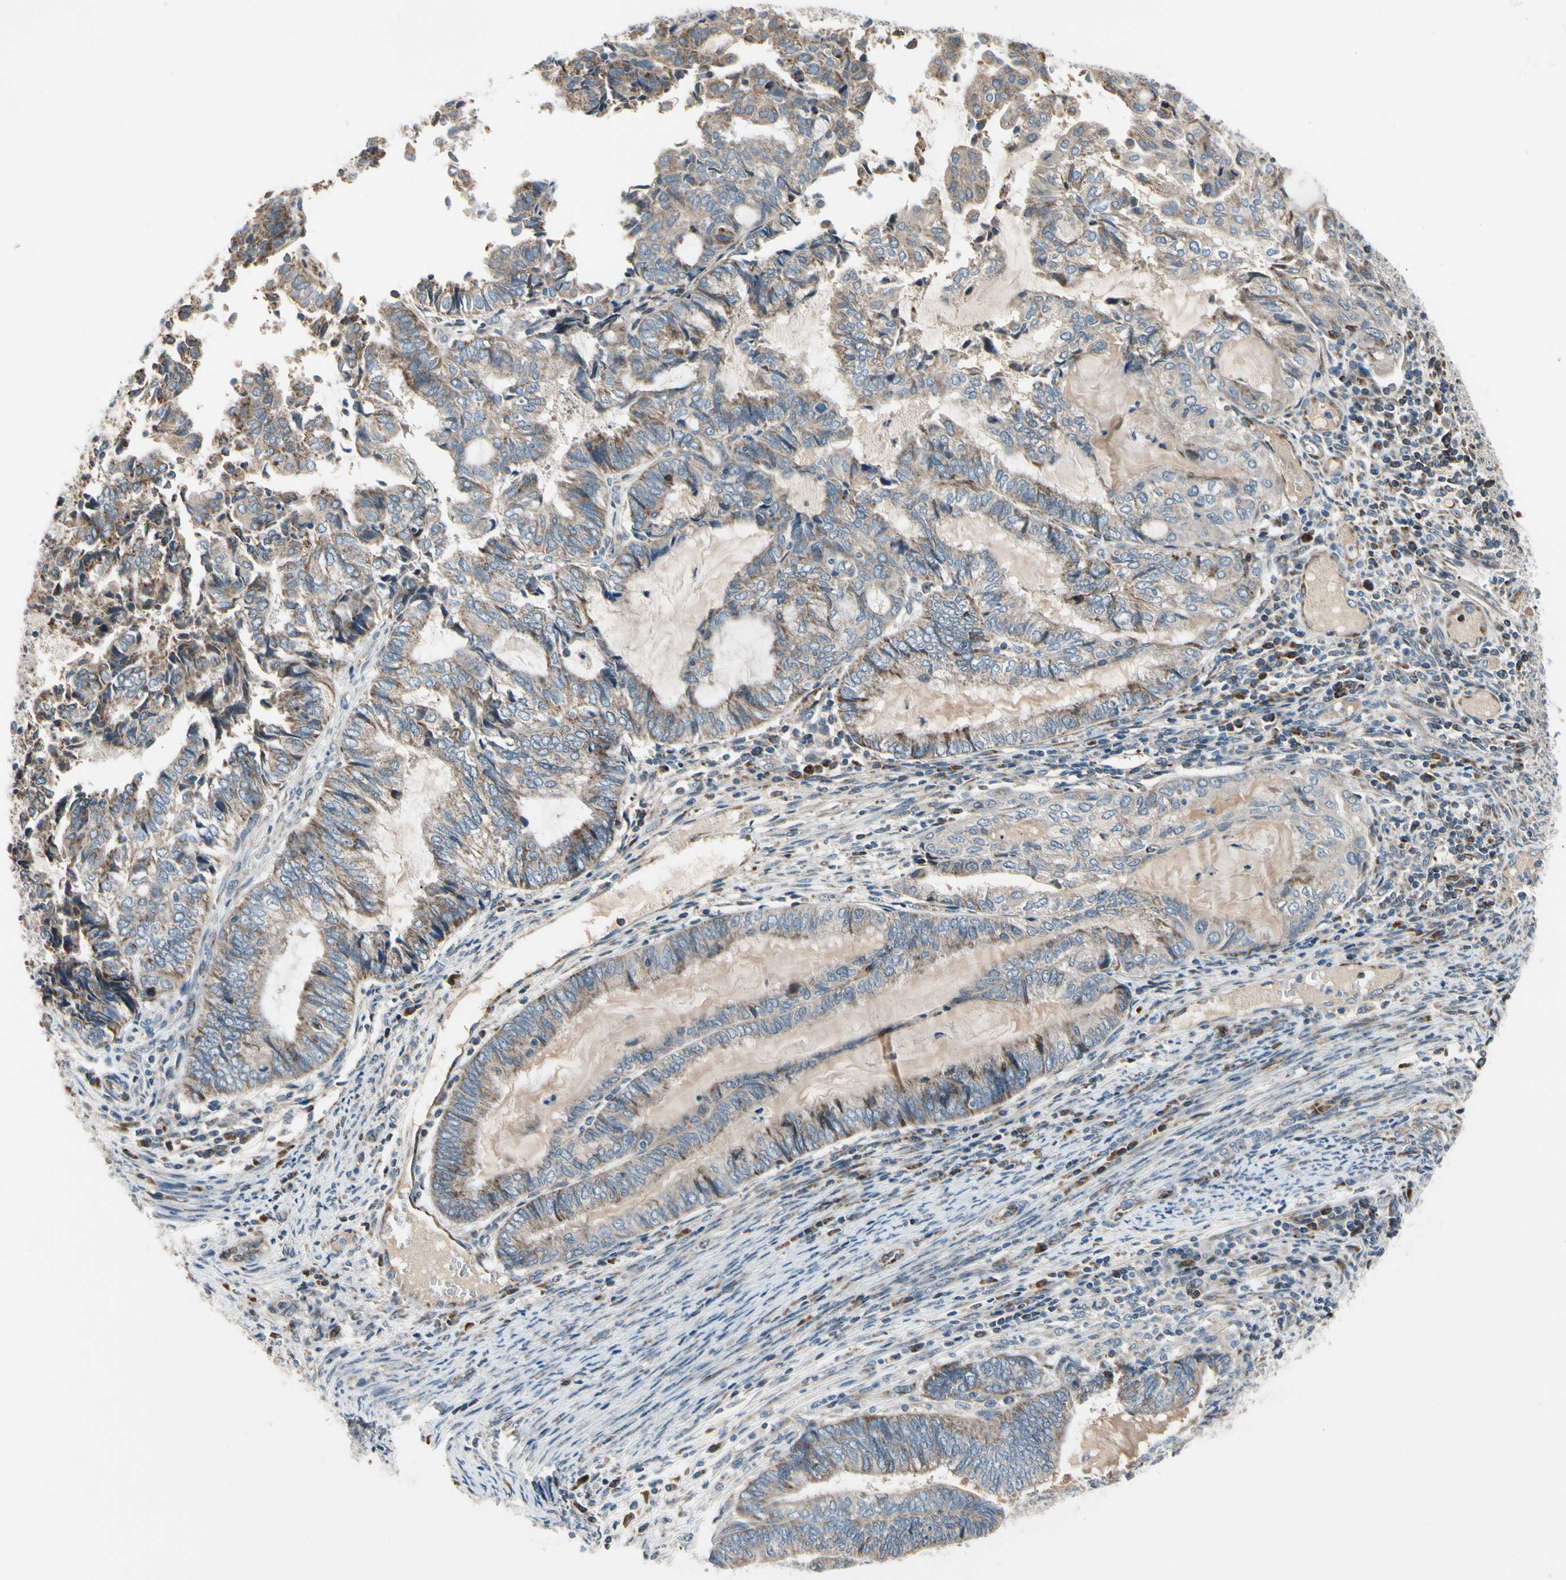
{"staining": {"intensity": "weak", "quantity": ">75%", "location": "cytoplasmic/membranous"}, "tissue": "endometrial cancer", "cell_type": "Tumor cells", "image_type": "cancer", "snomed": [{"axis": "morphology", "description": "Adenocarcinoma, NOS"}, {"axis": "topography", "description": "Uterus"}, {"axis": "topography", "description": "Endometrium"}], "caption": "Endometrial adenocarcinoma tissue reveals weak cytoplasmic/membranous positivity in about >75% of tumor cells", "gene": "NPHP3", "patient": {"sex": "female", "age": 70}}